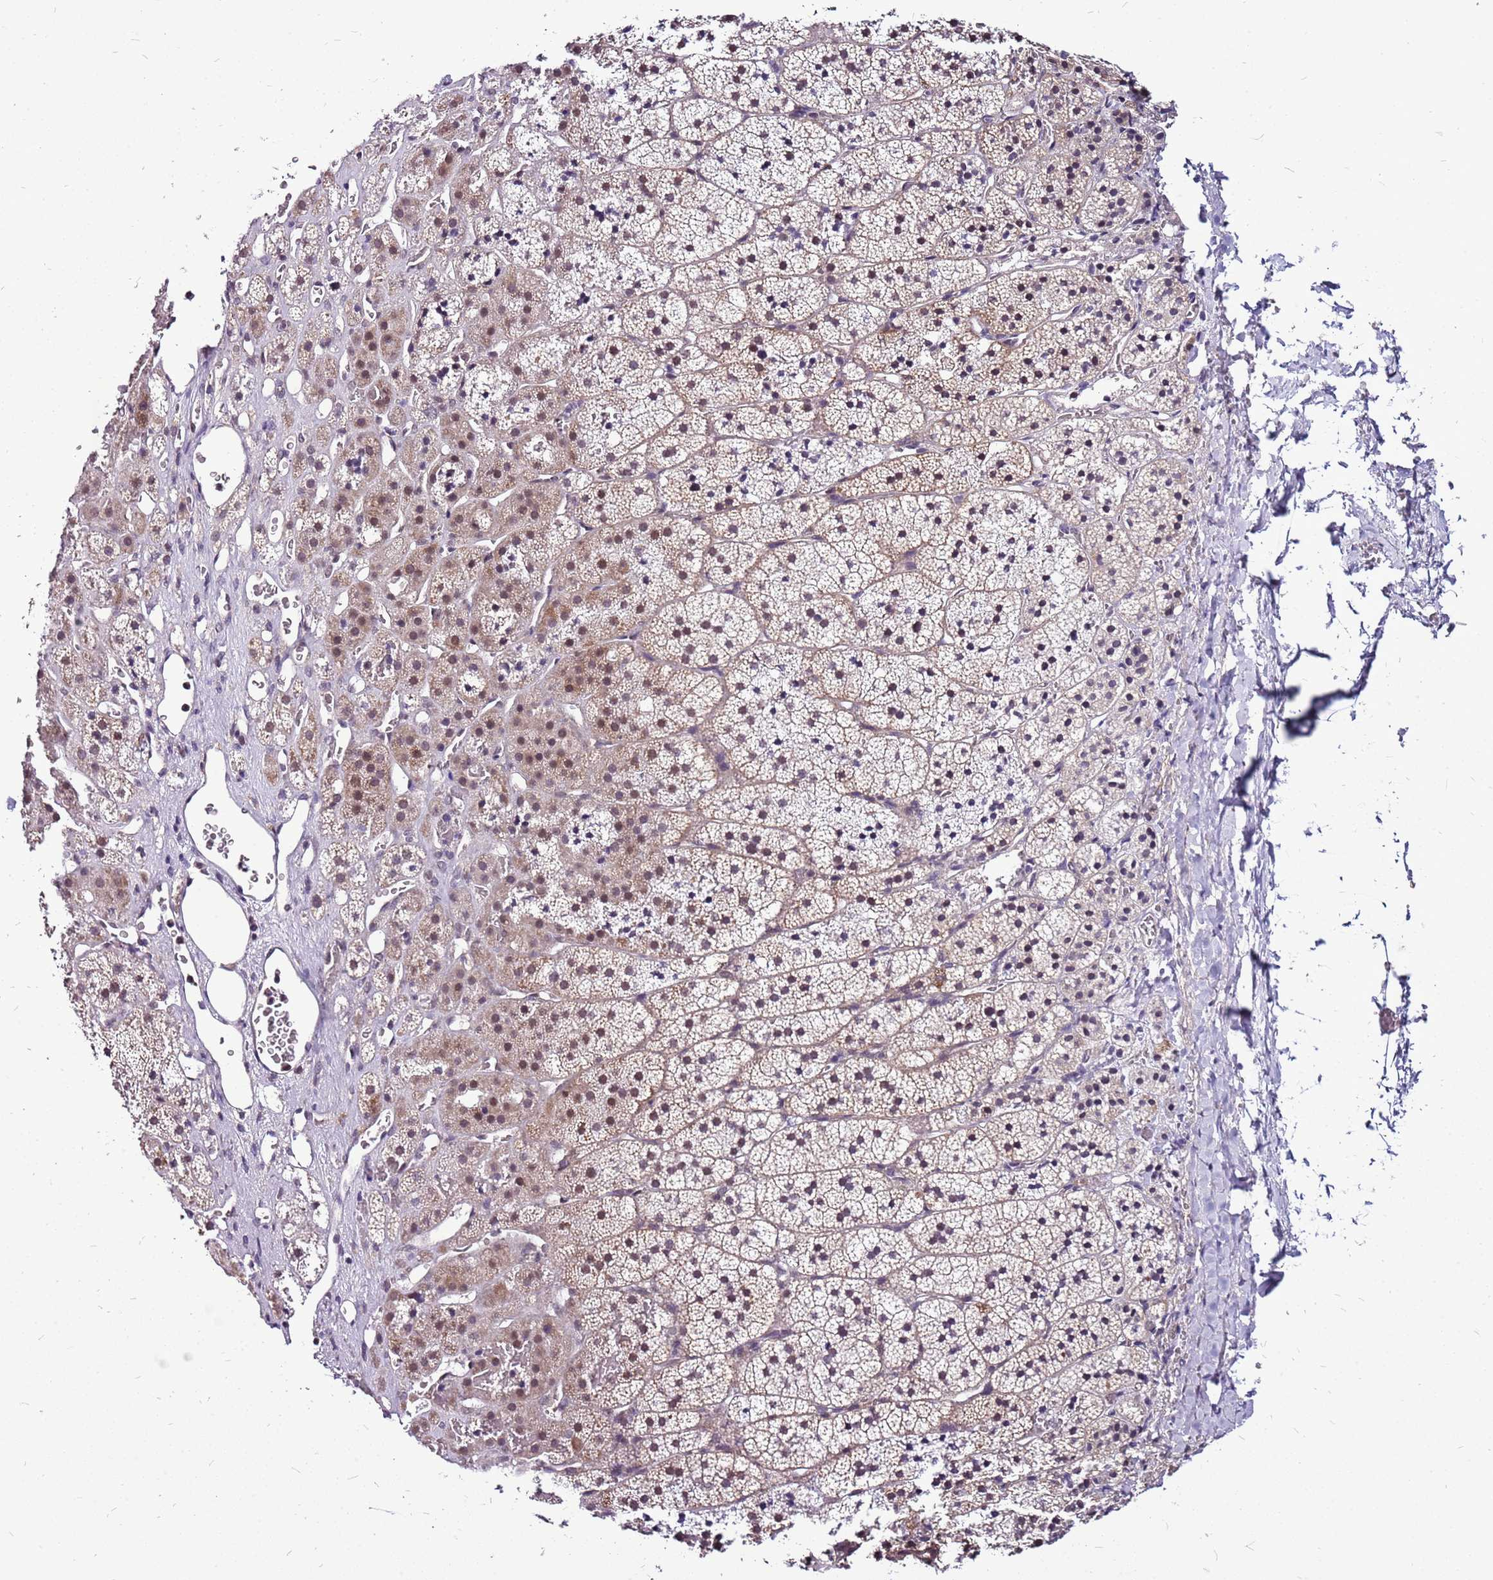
{"staining": {"intensity": "moderate", "quantity": "25%-75%", "location": "cytoplasmic/membranous,nuclear"}, "tissue": "adrenal gland", "cell_type": "Glandular cells", "image_type": "normal", "snomed": [{"axis": "morphology", "description": "Normal tissue, NOS"}, {"axis": "topography", "description": "Adrenal gland"}], "caption": "The image shows a brown stain indicating the presence of a protein in the cytoplasmic/membranous,nuclear of glandular cells in adrenal gland. The staining is performed using DAB (3,3'-diaminobenzidine) brown chromogen to label protein expression. The nuclei are counter-stained blue using hematoxylin.", "gene": "CCDC166", "patient": {"sex": "female", "age": 44}}